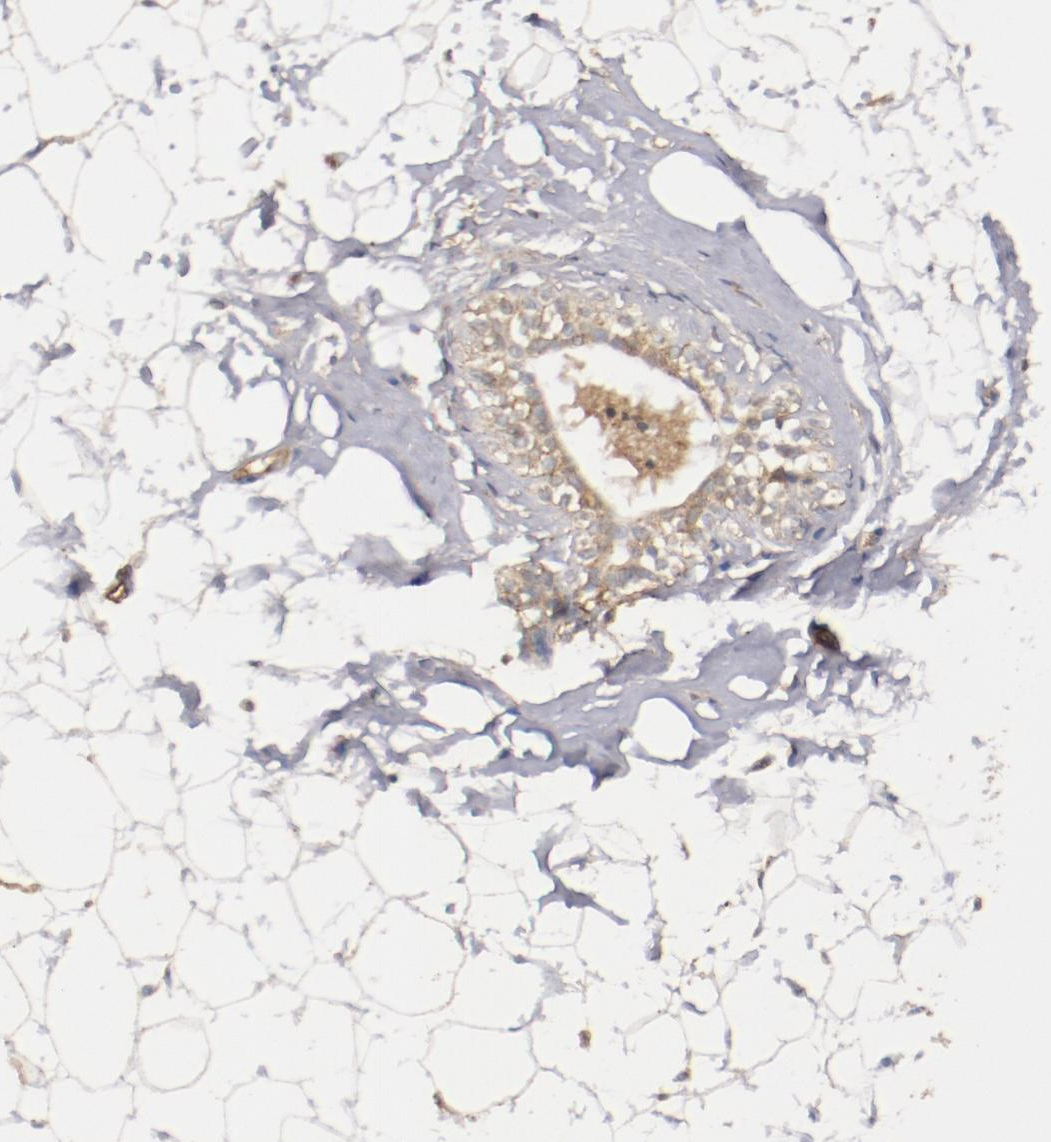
{"staining": {"intensity": "weak", "quantity": ">75%", "location": "cytoplasmic/membranous"}, "tissue": "adipose tissue", "cell_type": "Adipocytes", "image_type": "normal", "snomed": [{"axis": "morphology", "description": "Normal tissue, NOS"}, {"axis": "topography", "description": "Breast"}], "caption": "Immunohistochemistry micrograph of normal adipose tissue stained for a protein (brown), which shows low levels of weak cytoplasmic/membranous expression in about >75% of adipocytes.", "gene": "DIPK2B", "patient": {"sex": "female", "age": 22}}